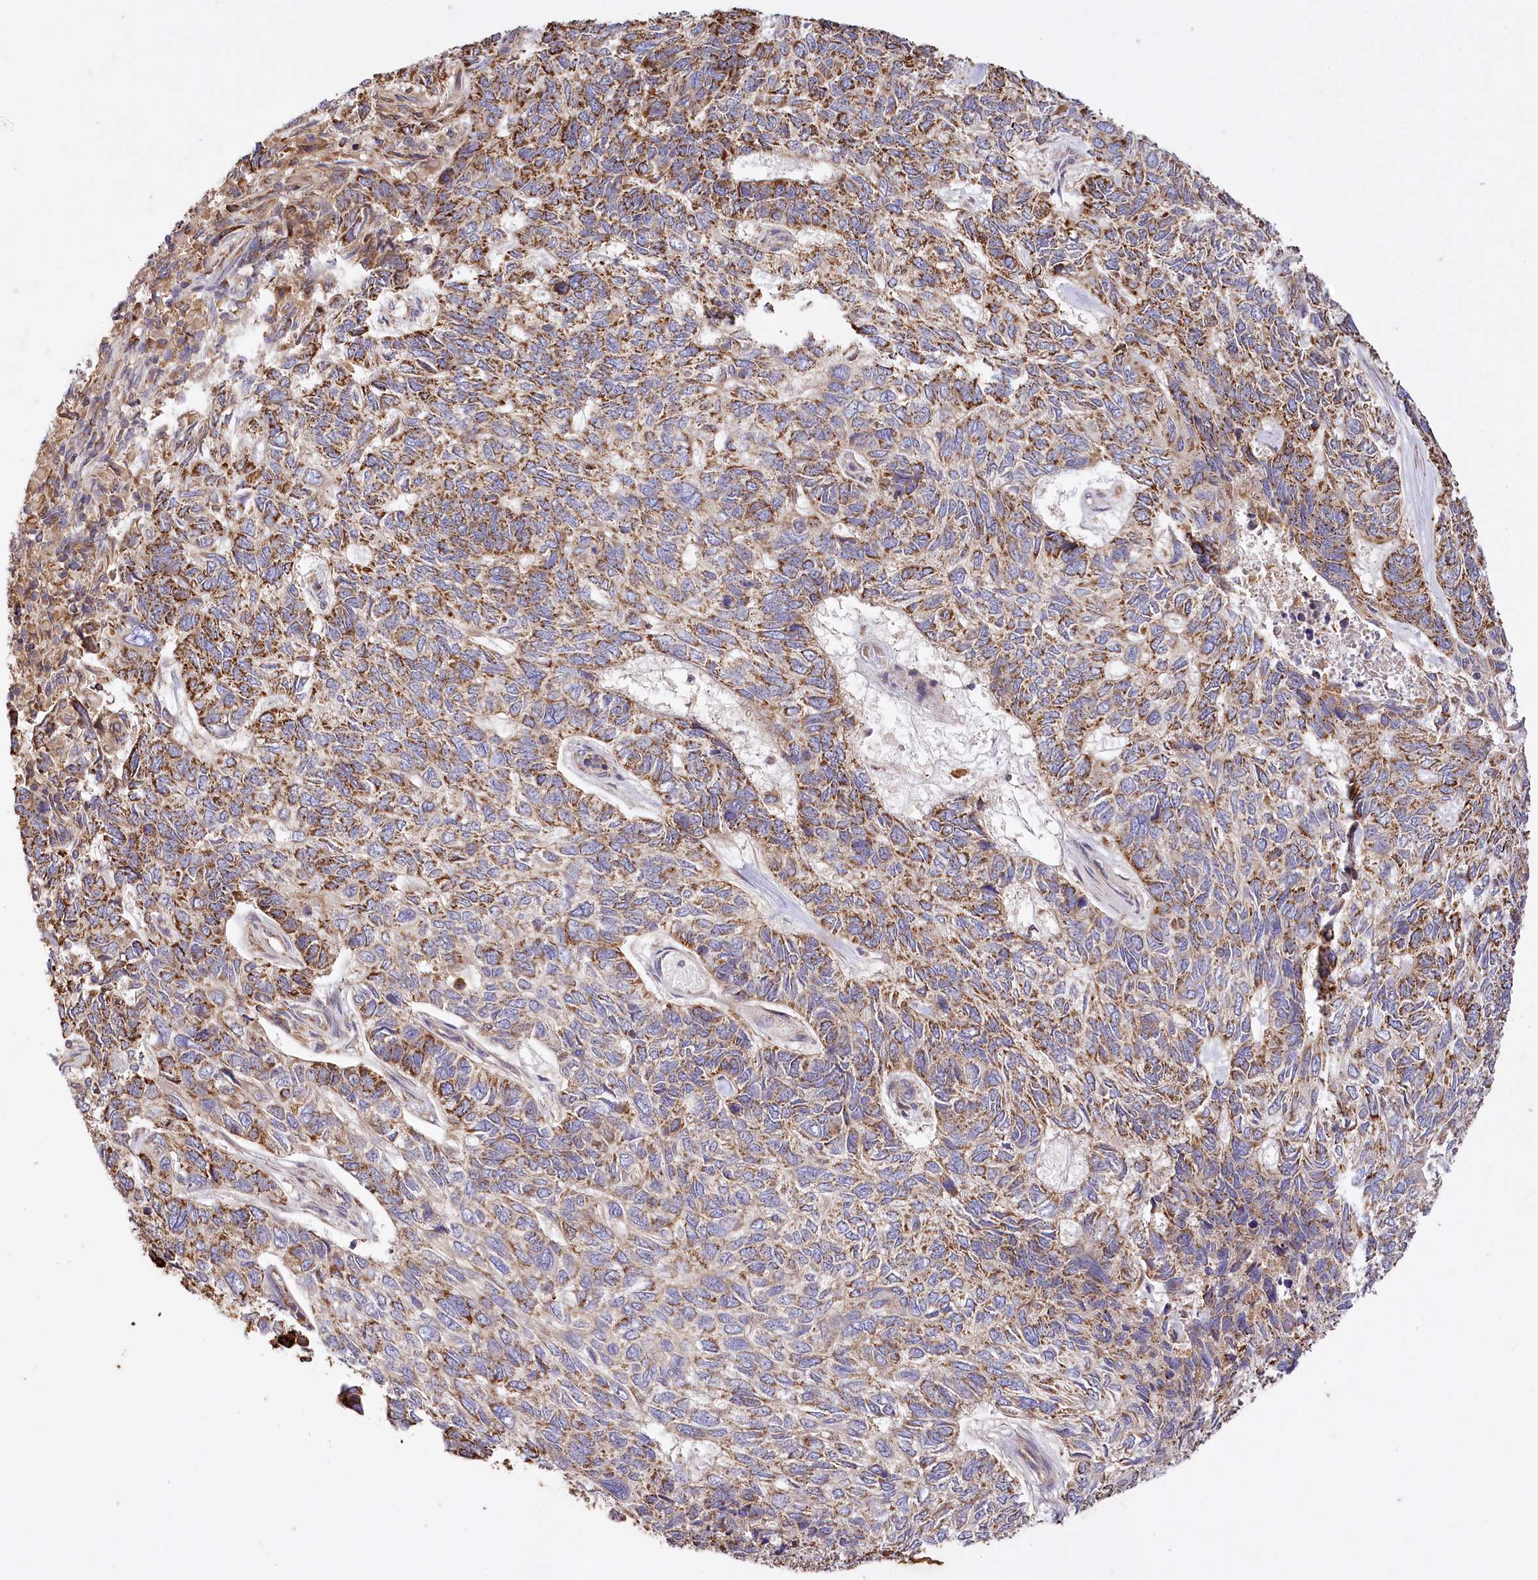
{"staining": {"intensity": "moderate", "quantity": ">75%", "location": "cytoplasmic/membranous"}, "tissue": "skin cancer", "cell_type": "Tumor cells", "image_type": "cancer", "snomed": [{"axis": "morphology", "description": "Basal cell carcinoma"}, {"axis": "topography", "description": "Skin"}], "caption": "Protein staining of basal cell carcinoma (skin) tissue demonstrates moderate cytoplasmic/membranous positivity in approximately >75% of tumor cells.", "gene": "CARD19", "patient": {"sex": "female", "age": 65}}